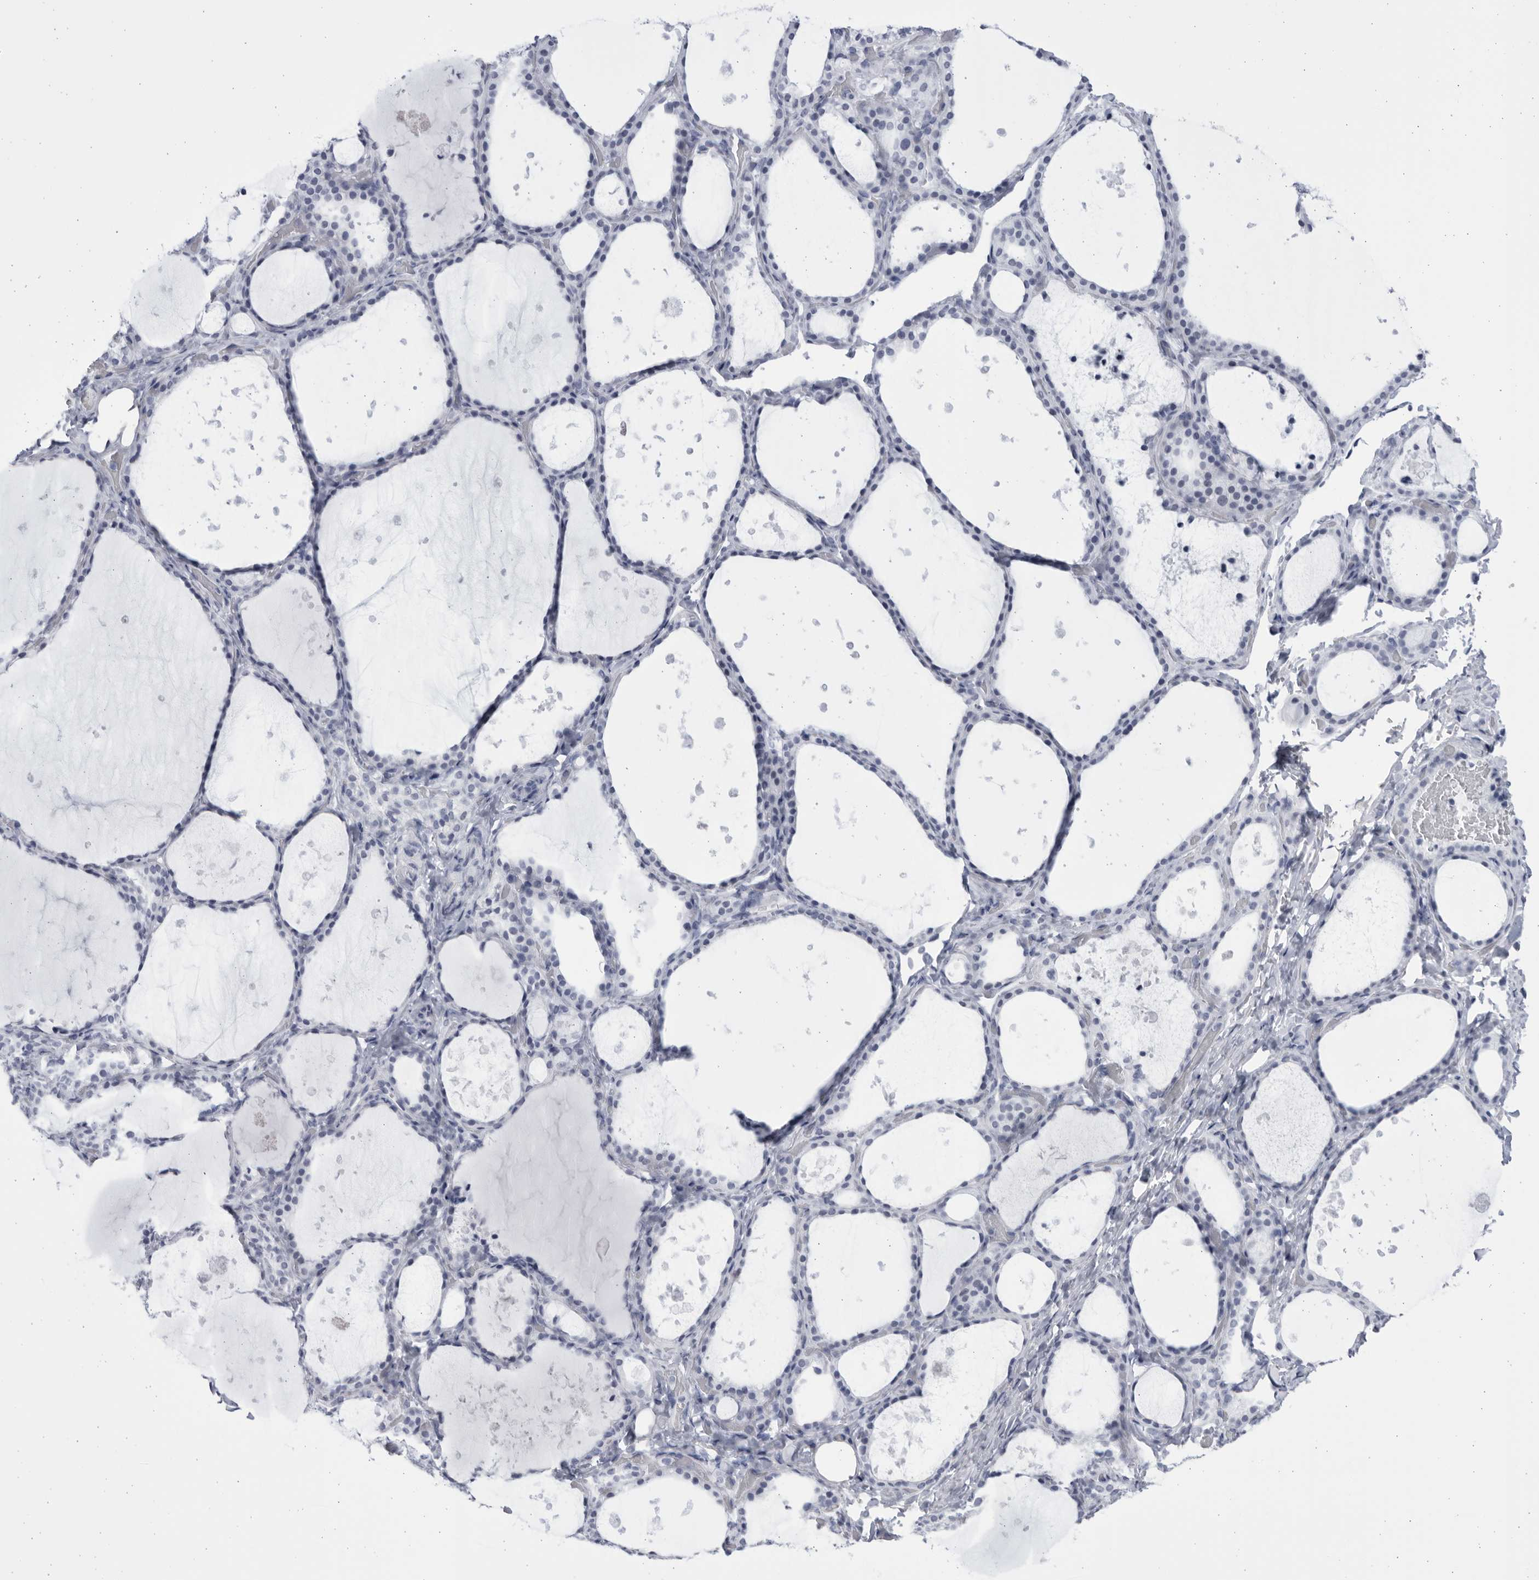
{"staining": {"intensity": "negative", "quantity": "none", "location": "none"}, "tissue": "thyroid gland", "cell_type": "Glandular cells", "image_type": "normal", "snomed": [{"axis": "morphology", "description": "Normal tissue, NOS"}, {"axis": "topography", "description": "Thyroid gland"}], "caption": "Immunohistochemistry (IHC) image of normal thyroid gland: thyroid gland stained with DAB displays no significant protein staining in glandular cells. (DAB immunohistochemistry, high magnification).", "gene": "CCDC181", "patient": {"sex": "female", "age": 44}}